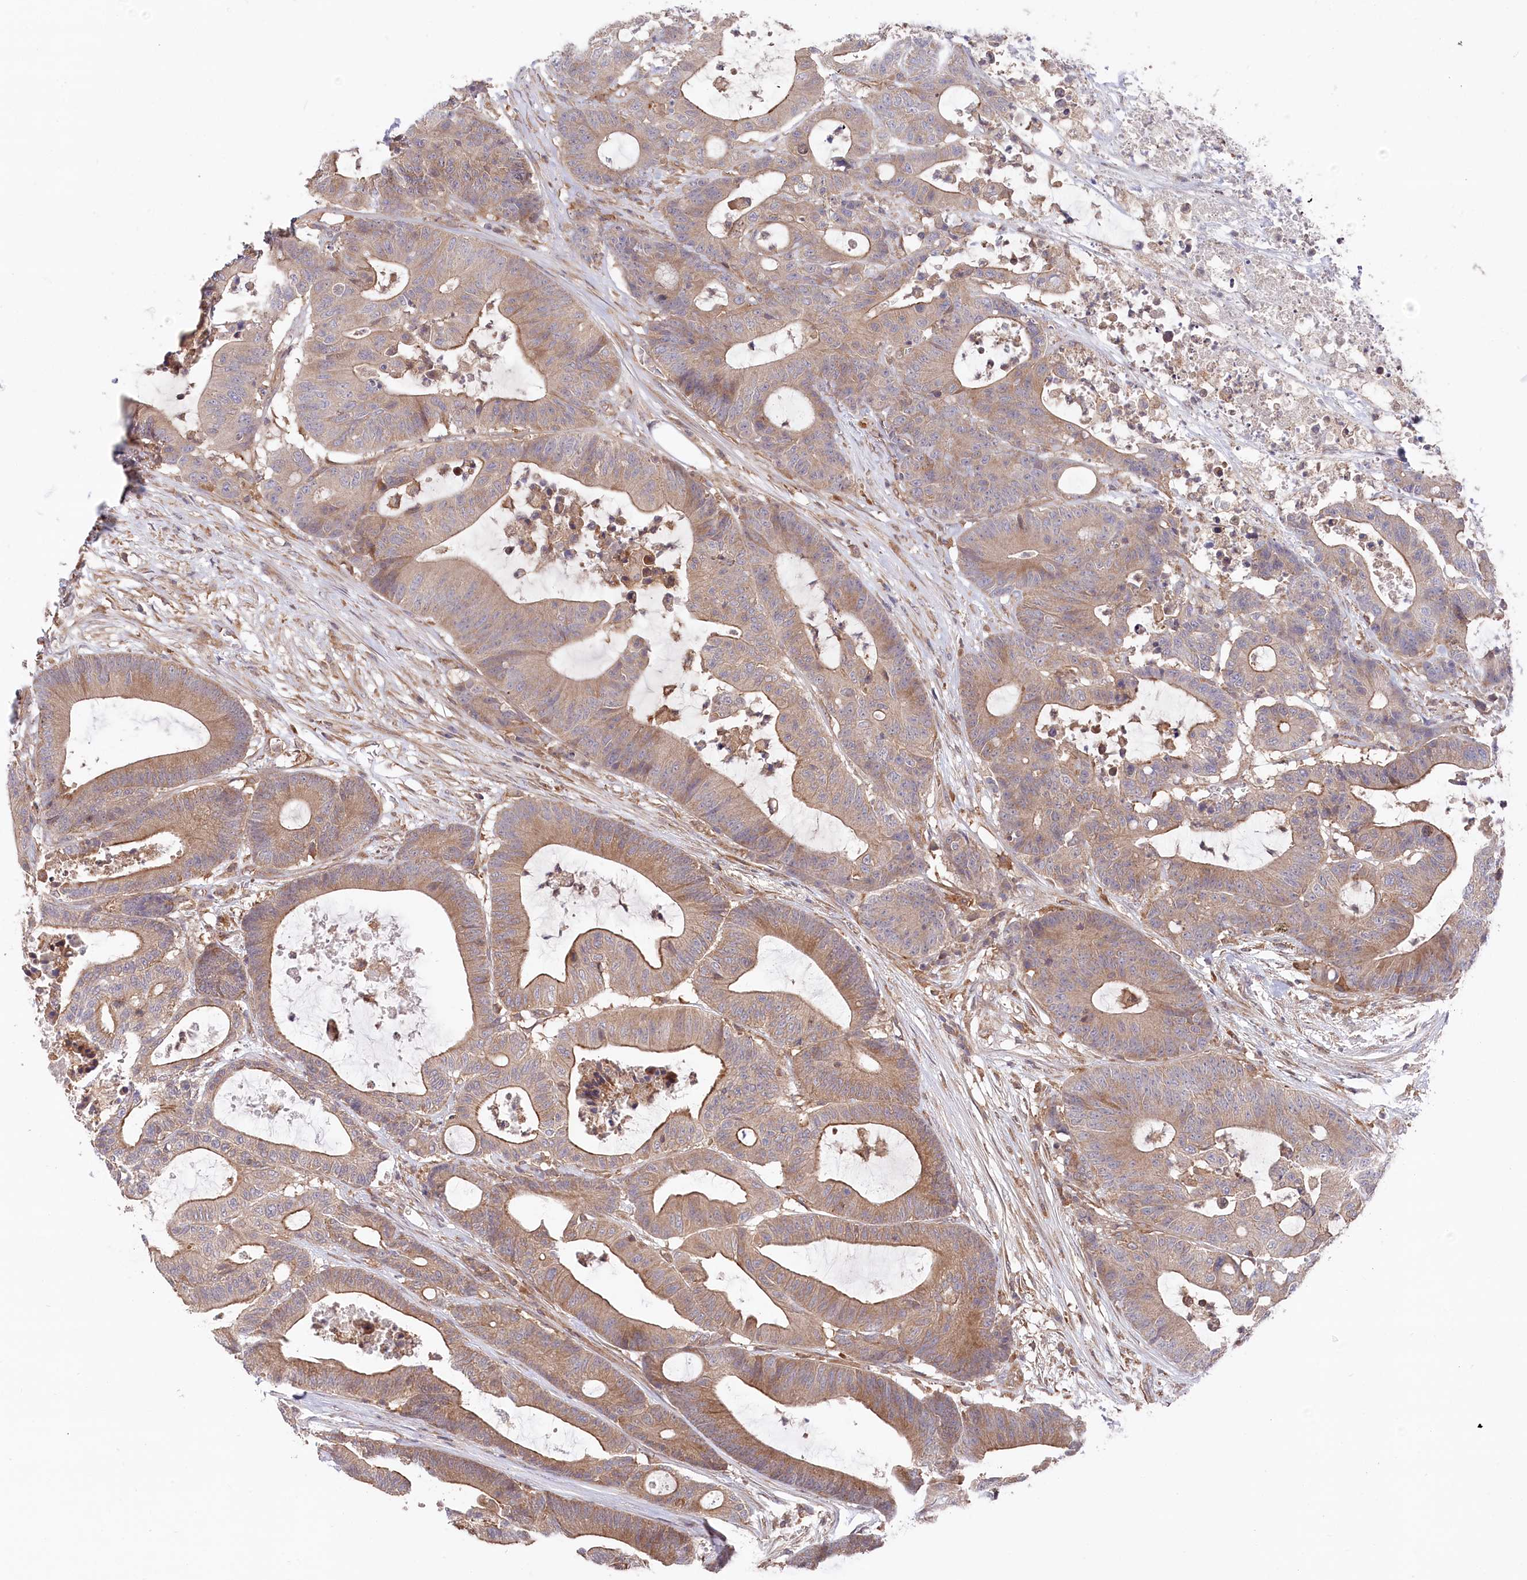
{"staining": {"intensity": "moderate", "quantity": ">75%", "location": "cytoplasmic/membranous"}, "tissue": "colorectal cancer", "cell_type": "Tumor cells", "image_type": "cancer", "snomed": [{"axis": "morphology", "description": "Adenocarcinoma, NOS"}, {"axis": "topography", "description": "Colon"}], "caption": "Brown immunohistochemical staining in colorectal cancer (adenocarcinoma) reveals moderate cytoplasmic/membranous positivity in about >75% of tumor cells. (DAB (3,3'-diaminobenzidine) = brown stain, brightfield microscopy at high magnification).", "gene": "PPP1R21", "patient": {"sex": "female", "age": 84}}